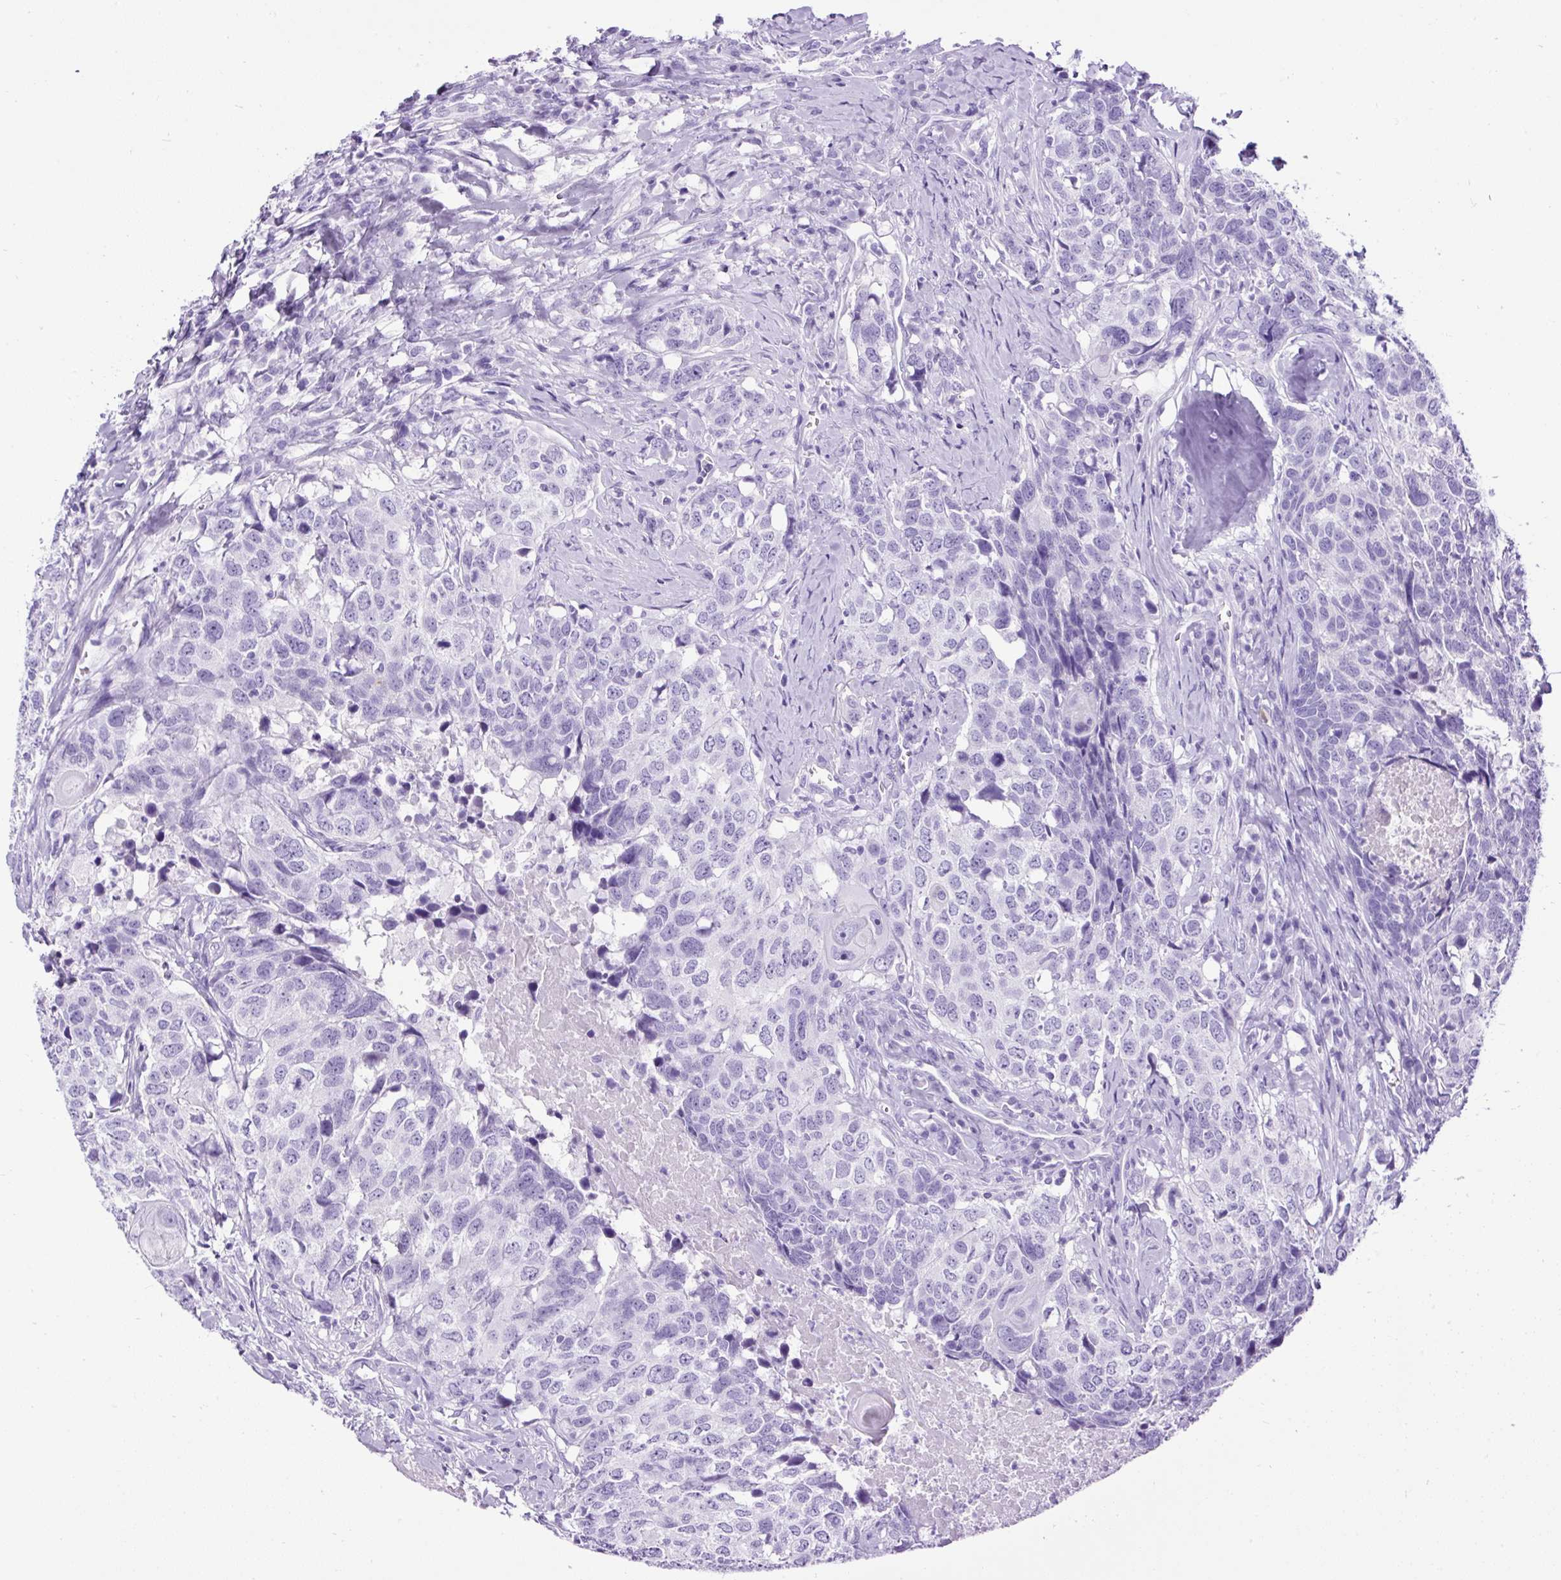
{"staining": {"intensity": "negative", "quantity": "none", "location": "none"}, "tissue": "head and neck cancer", "cell_type": "Tumor cells", "image_type": "cancer", "snomed": [{"axis": "morphology", "description": "Normal tissue, NOS"}, {"axis": "morphology", "description": "Squamous cell carcinoma, NOS"}, {"axis": "topography", "description": "Skeletal muscle"}, {"axis": "topography", "description": "Vascular tissue"}, {"axis": "topography", "description": "Peripheral nerve tissue"}, {"axis": "topography", "description": "Head-Neck"}], "caption": "Immunohistochemical staining of human squamous cell carcinoma (head and neck) reveals no significant staining in tumor cells. The staining was performed using DAB (3,3'-diaminobenzidine) to visualize the protein expression in brown, while the nuclei were stained in blue with hematoxylin (Magnification: 20x).", "gene": "PDIA2", "patient": {"sex": "male", "age": 66}}